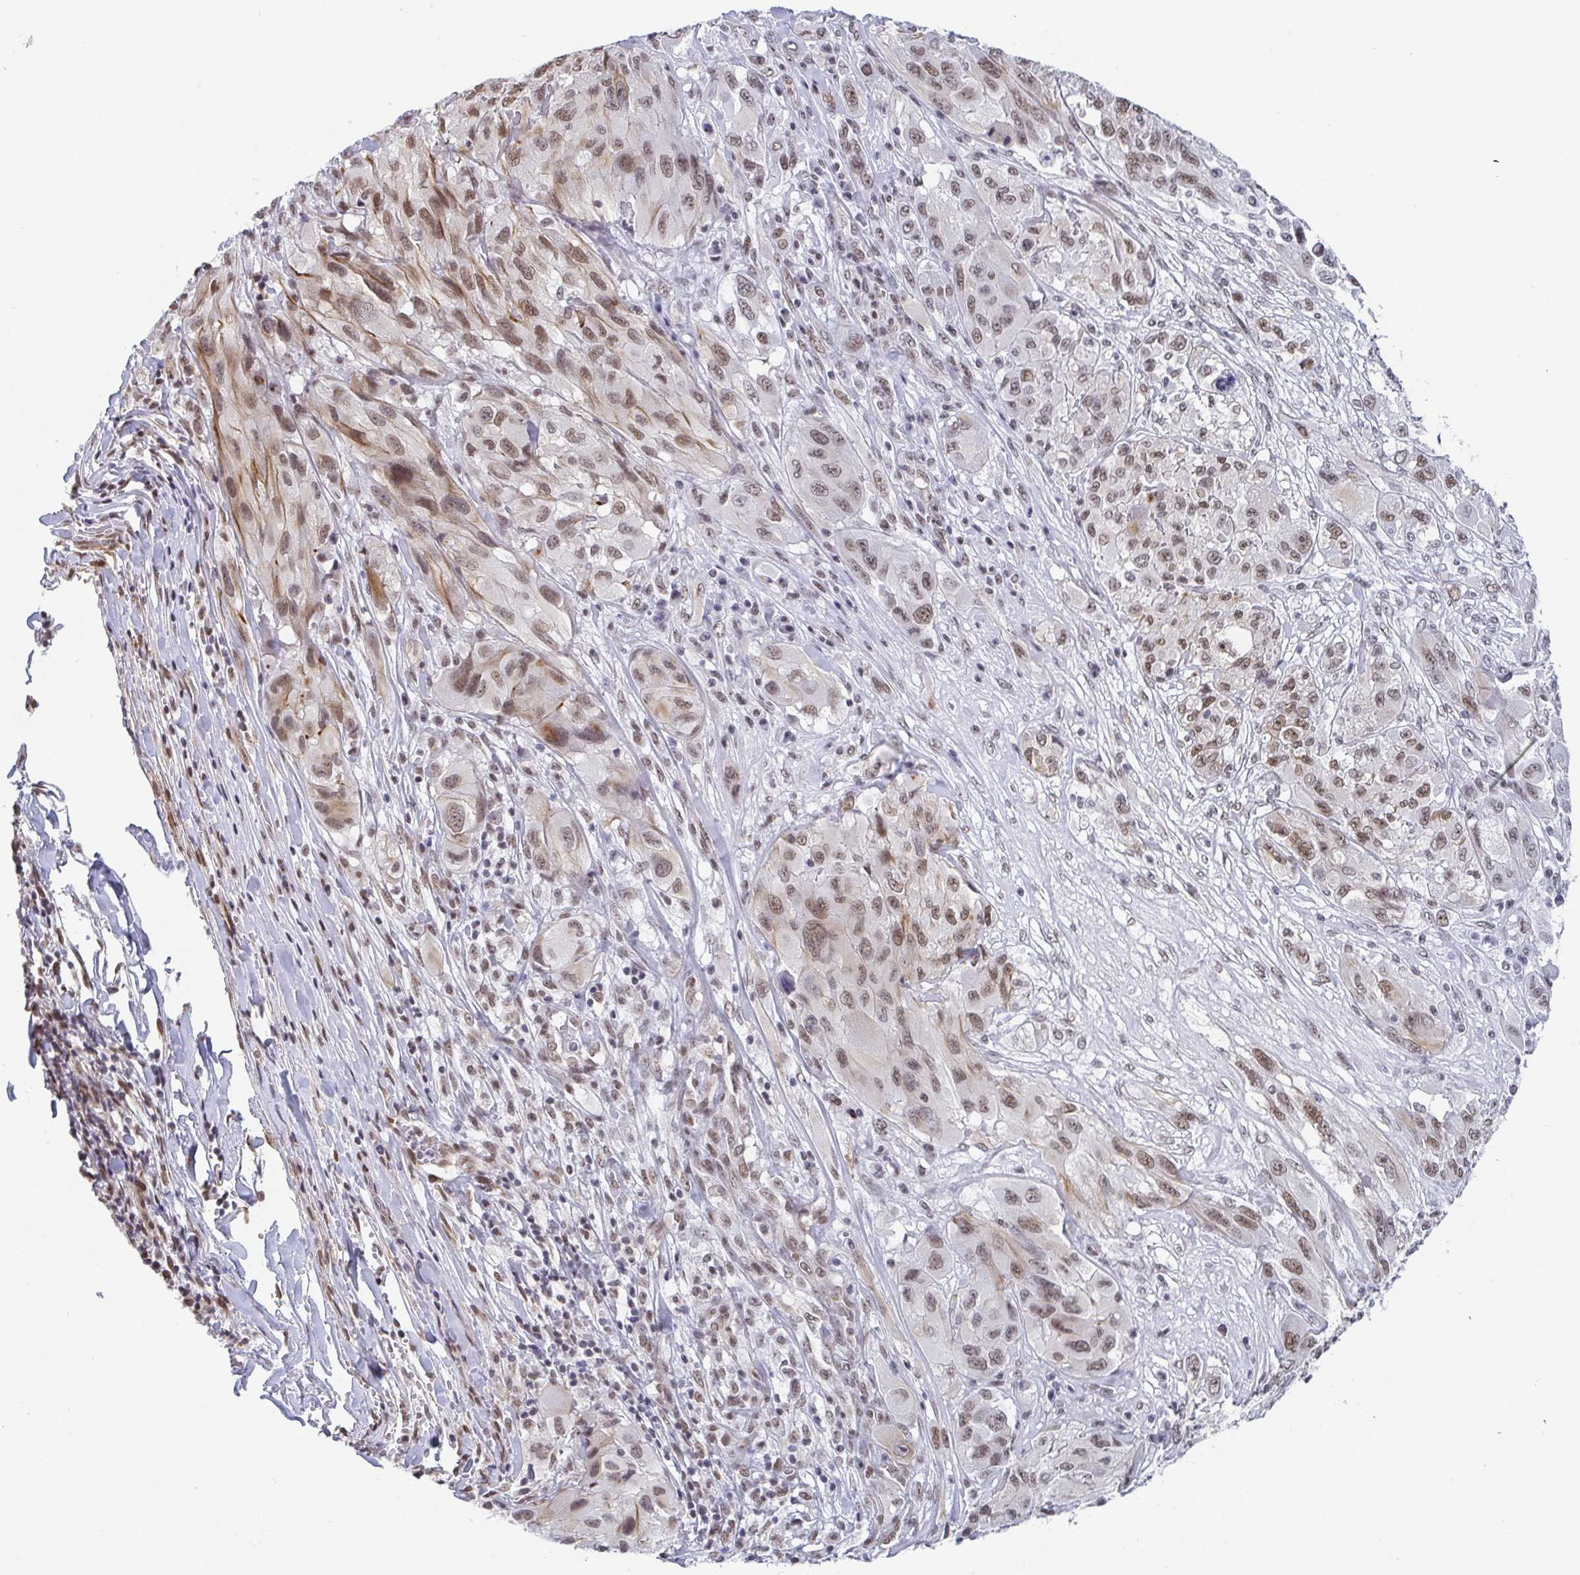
{"staining": {"intensity": "moderate", "quantity": ">75%", "location": "nuclear"}, "tissue": "melanoma", "cell_type": "Tumor cells", "image_type": "cancer", "snomed": [{"axis": "morphology", "description": "Malignant melanoma, NOS"}, {"axis": "topography", "description": "Skin"}], "caption": "This histopathology image demonstrates melanoma stained with IHC to label a protein in brown. The nuclear of tumor cells show moderate positivity for the protein. Nuclei are counter-stained blue.", "gene": "SLC7A10", "patient": {"sex": "female", "age": 91}}